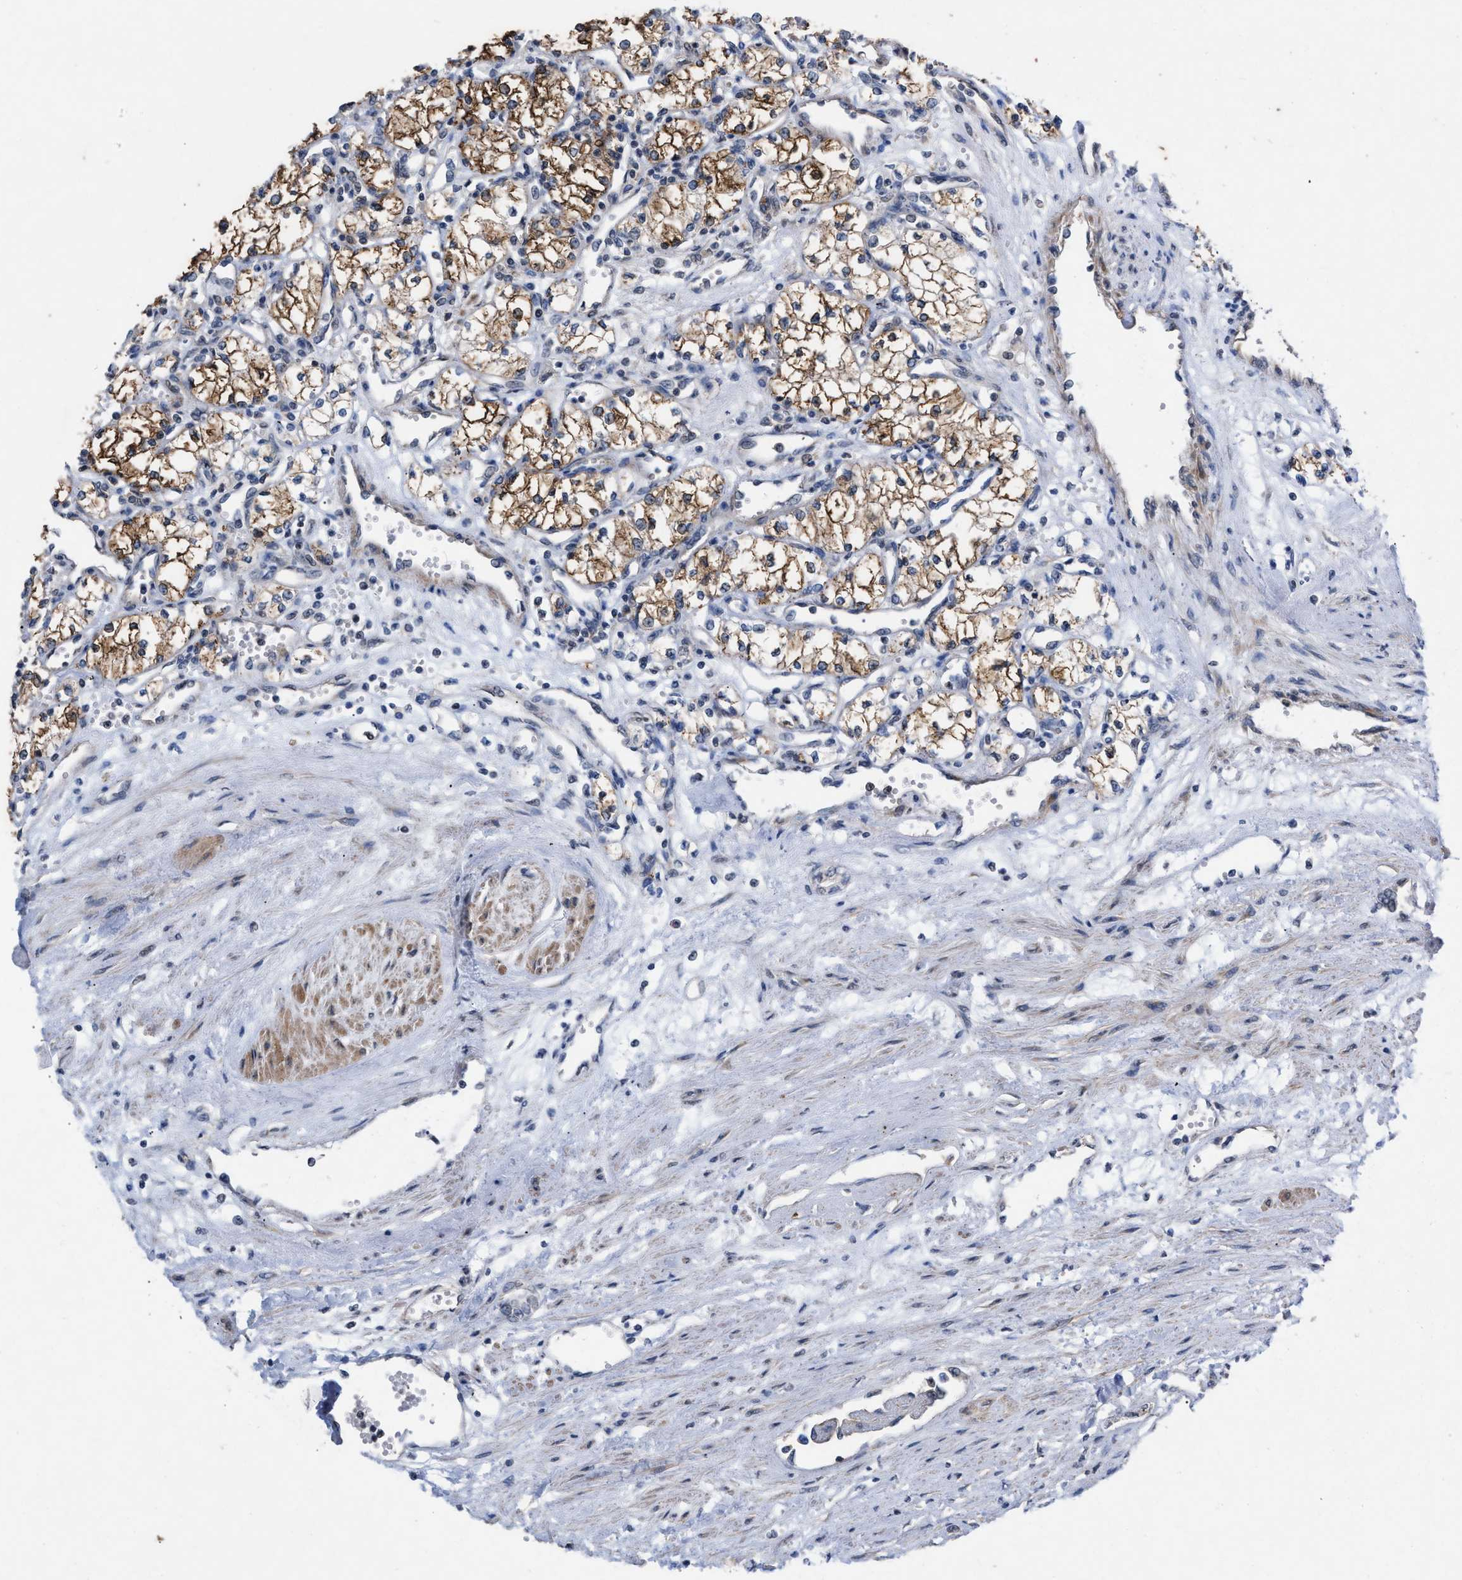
{"staining": {"intensity": "moderate", "quantity": ">75%", "location": "cytoplasmic/membranous"}, "tissue": "renal cancer", "cell_type": "Tumor cells", "image_type": "cancer", "snomed": [{"axis": "morphology", "description": "Adenocarcinoma, NOS"}, {"axis": "topography", "description": "Kidney"}], "caption": "An immunohistochemistry image of neoplastic tissue is shown. Protein staining in brown highlights moderate cytoplasmic/membranous positivity in adenocarcinoma (renal) within tumor cells.", "gene": "TMEM131", "patient": {"sex": "male", "age": 59}}